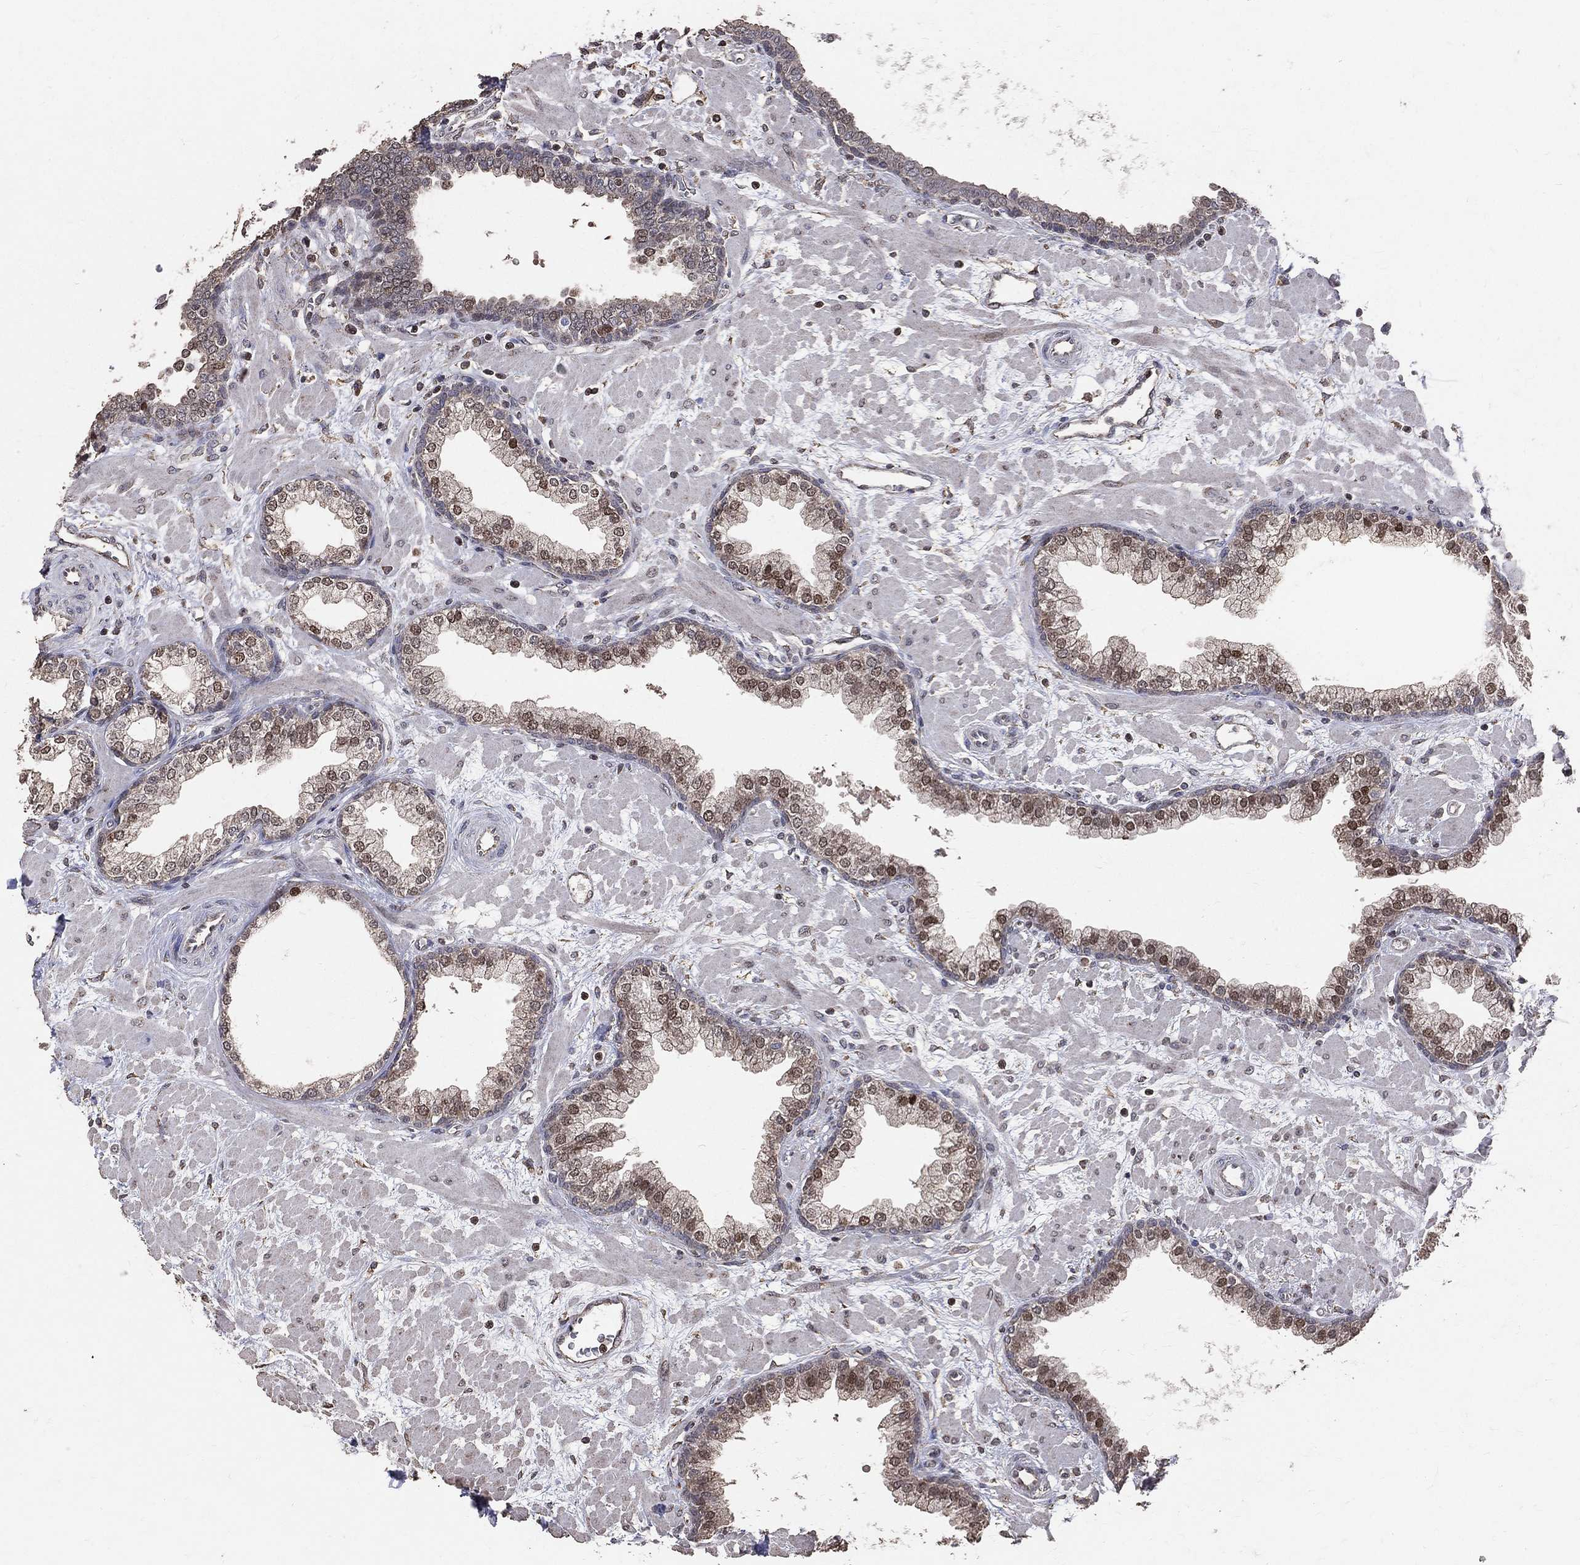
{"staining": {"intensity": "moderate", "quantity": ">75%", "location": "nuclear"}, "tissue": "prostate", "cell_type": "Glandular cells", "image_type": "normal", "snomed": [{"axis": "morphology", "description": "Normal tissue, NOS"}, {"axis": "topography", "description": "Prostate"}], "caption": "IHC of benign prostate demonstrates medium levels of moderate nuclear expression in about >75% of glandular cells.", "gene": "LY6K", "patient": {"sex": "male", "age": 63}}